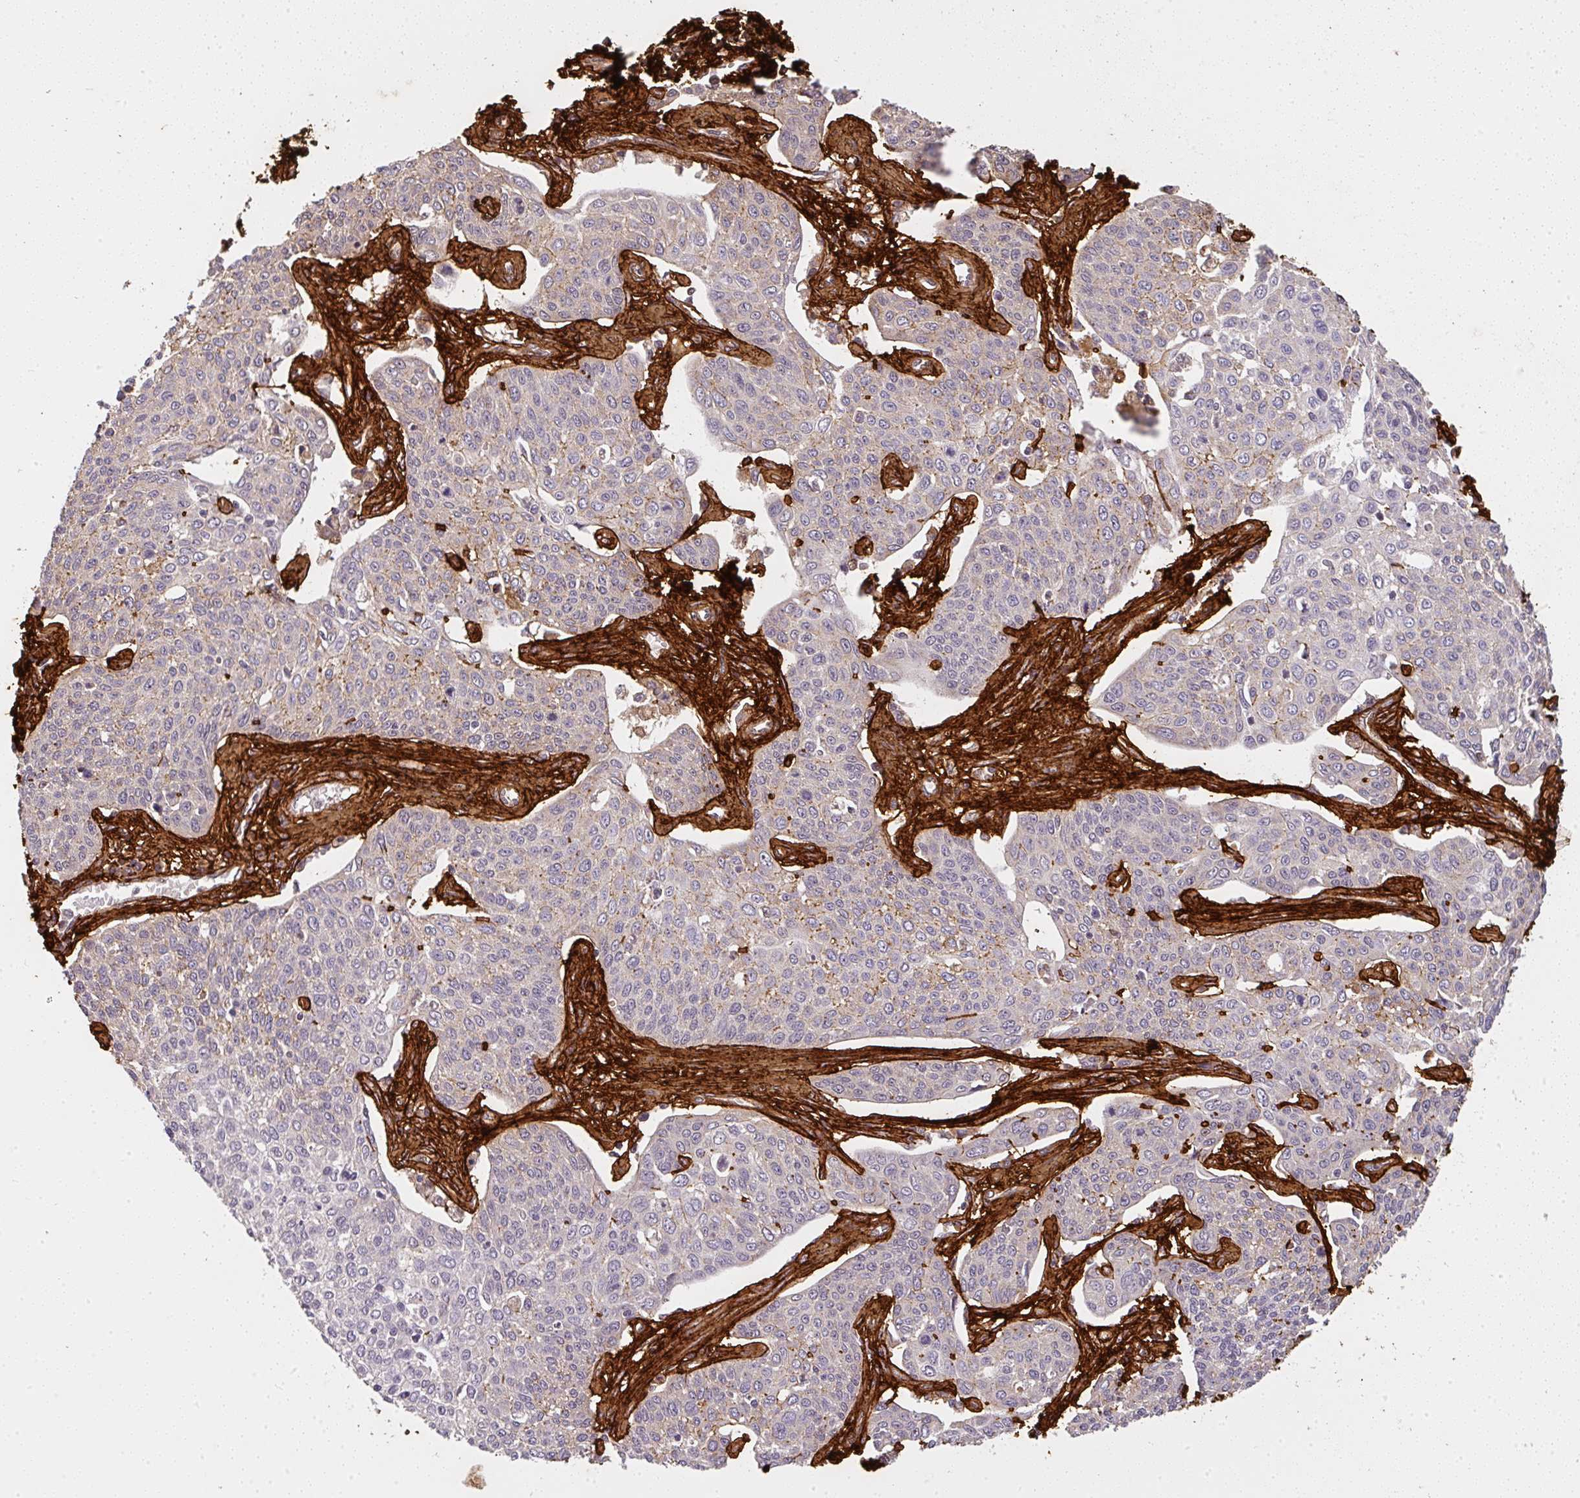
{"staining": {"intensity": "weak", "quantity": "<25%", "location": "cytoplasmic/membranous"}, "tissue": "cervical cancer", "cell_type": "Tumor cells", "image_type": "cancer", "snomed": [{"axis": "morphology", "description": "Squamous cell carcinoma, NOS"}, {"axis": "topography", "description": "Cervix"}], "caption": "Protein analysis of cervical cancer displays no significant staining in tumor cells.", "gene": "COL3A1", "patient": {"sex": "female", "age": 34}}